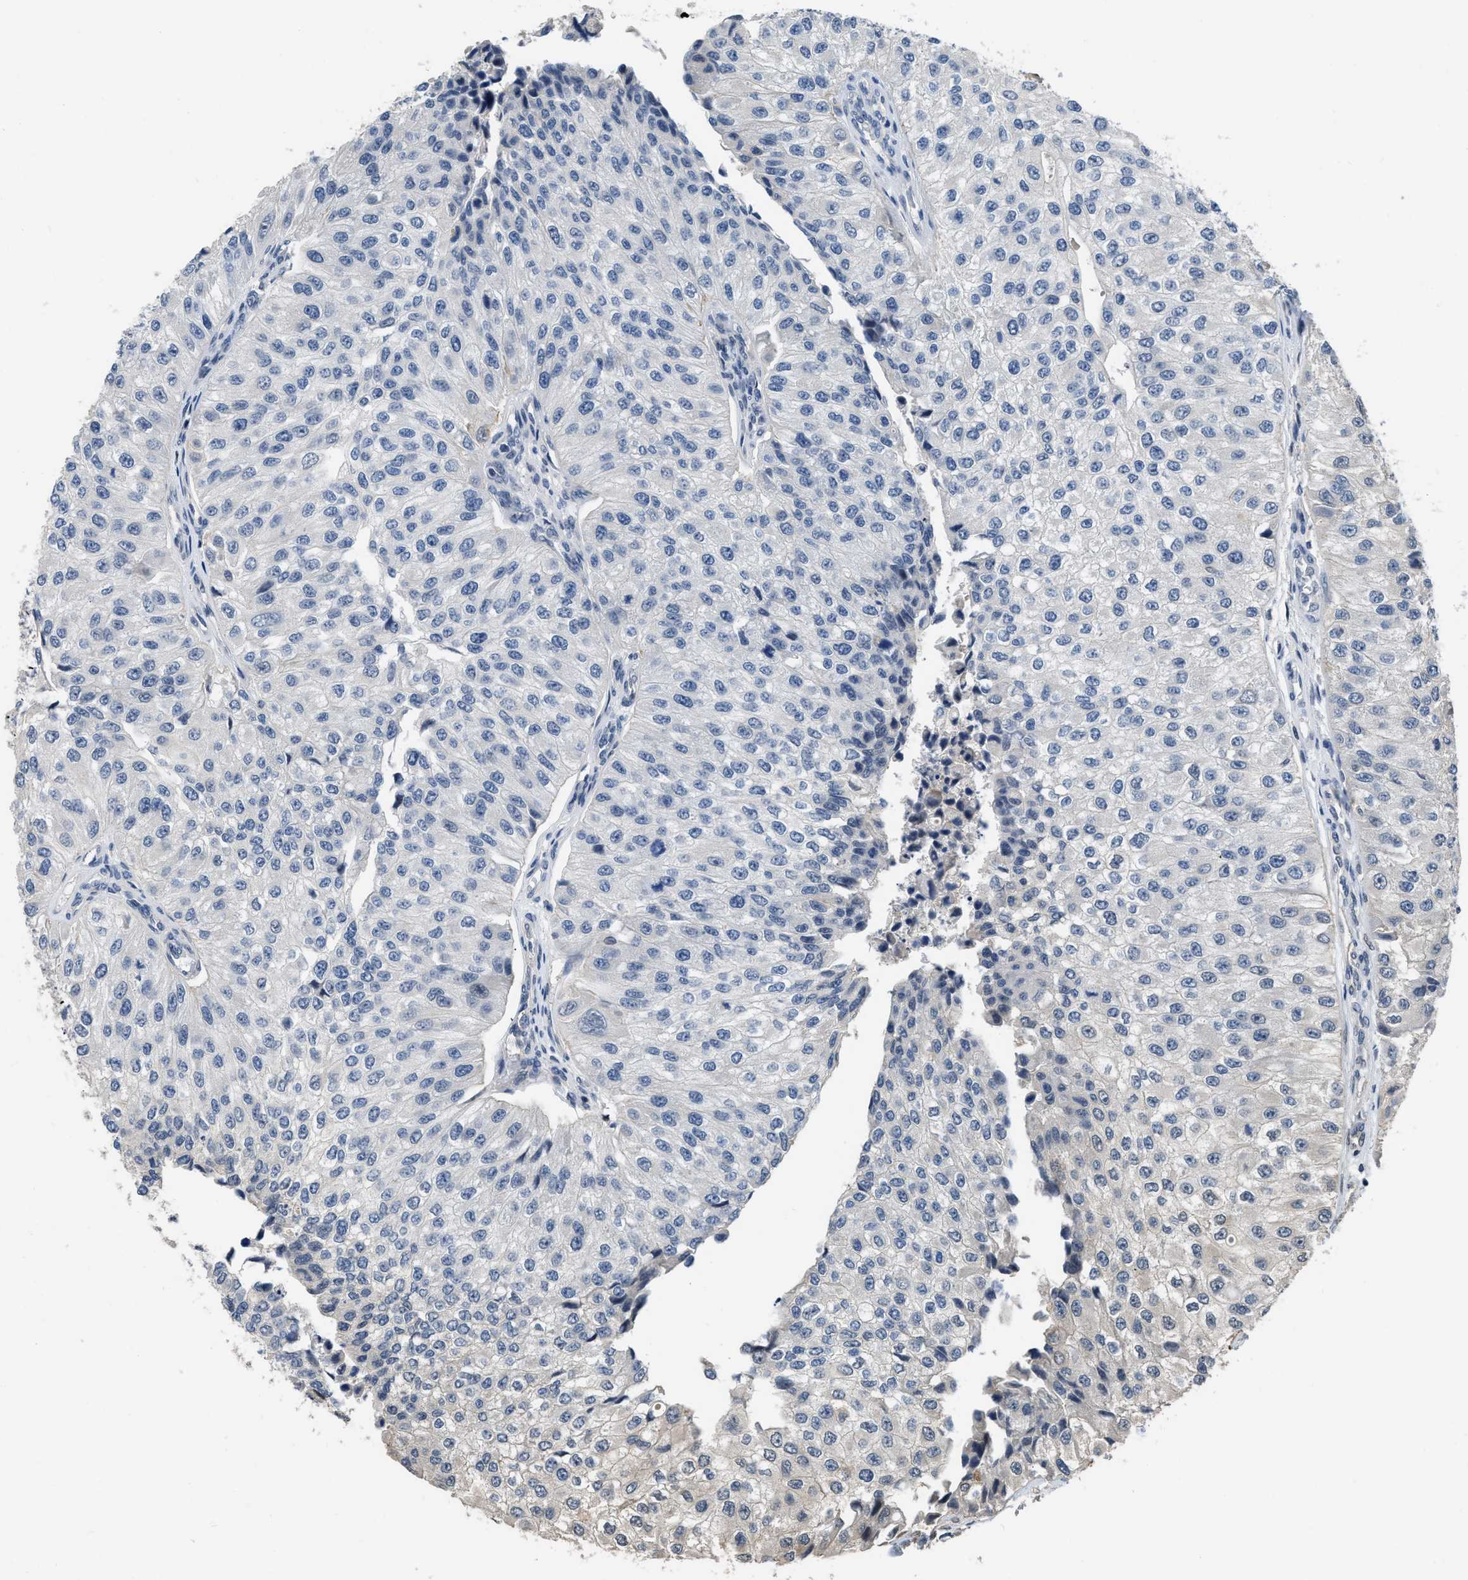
{"staining": {"intensity": "negative", "quantity": "none", "location": "none"}, "tissue": "urothelial cancer", "cell_type": "Tumor cells", "image_type": "cancer", "snomed": [{"axis": "morphology", "description": "Urothelial carcinoma, High grade"}, {"axis": "topography", "description": "Kidney"}, {"axis": "topography", "description": "Urinary bladder"}], "caption": "The IHC image has no significant positivity in tumor cells of high-grade urothelial carcinoma tissue.", "gene": "TES", "patient": {"sex": "male", "age": 77}}